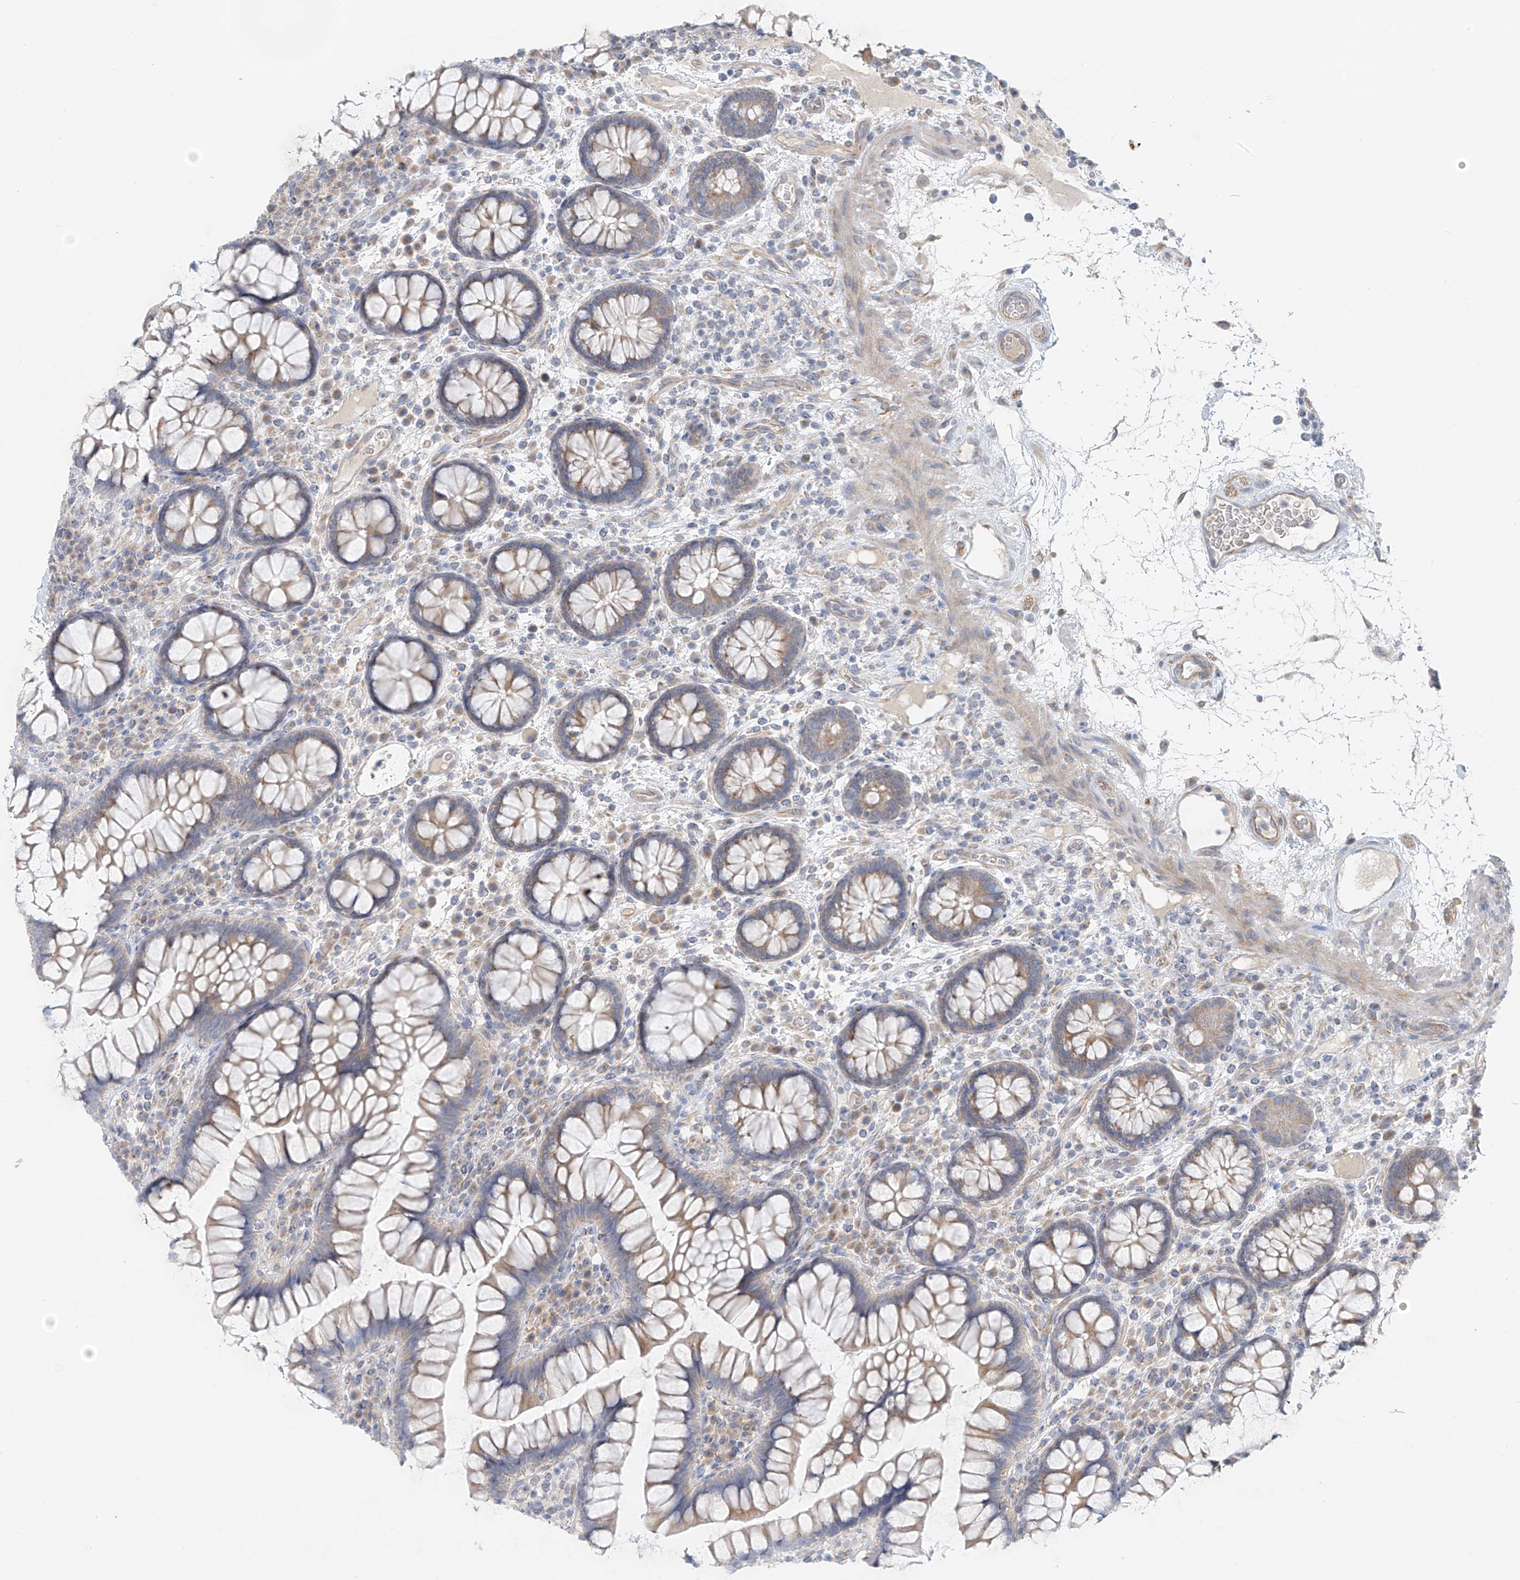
{"staining": {"intensity": "negative", "quantity": "none", "location": "none"}, "tissue": "colon", "cell_type": "Endothelial cells", "image_type": "normal", "snomed": [{"axis": "morphology", "description": "Normal tissue, NOS"}, {"axis": "topography", "description": "Colon"}], "caption": "This is a photomicrograph of immunohistochemistry staining of unremarkable colon, which shows no staining in endothelial cells.", "gene": "NALCN", "patient": {"sex": "female", "age": 79}}